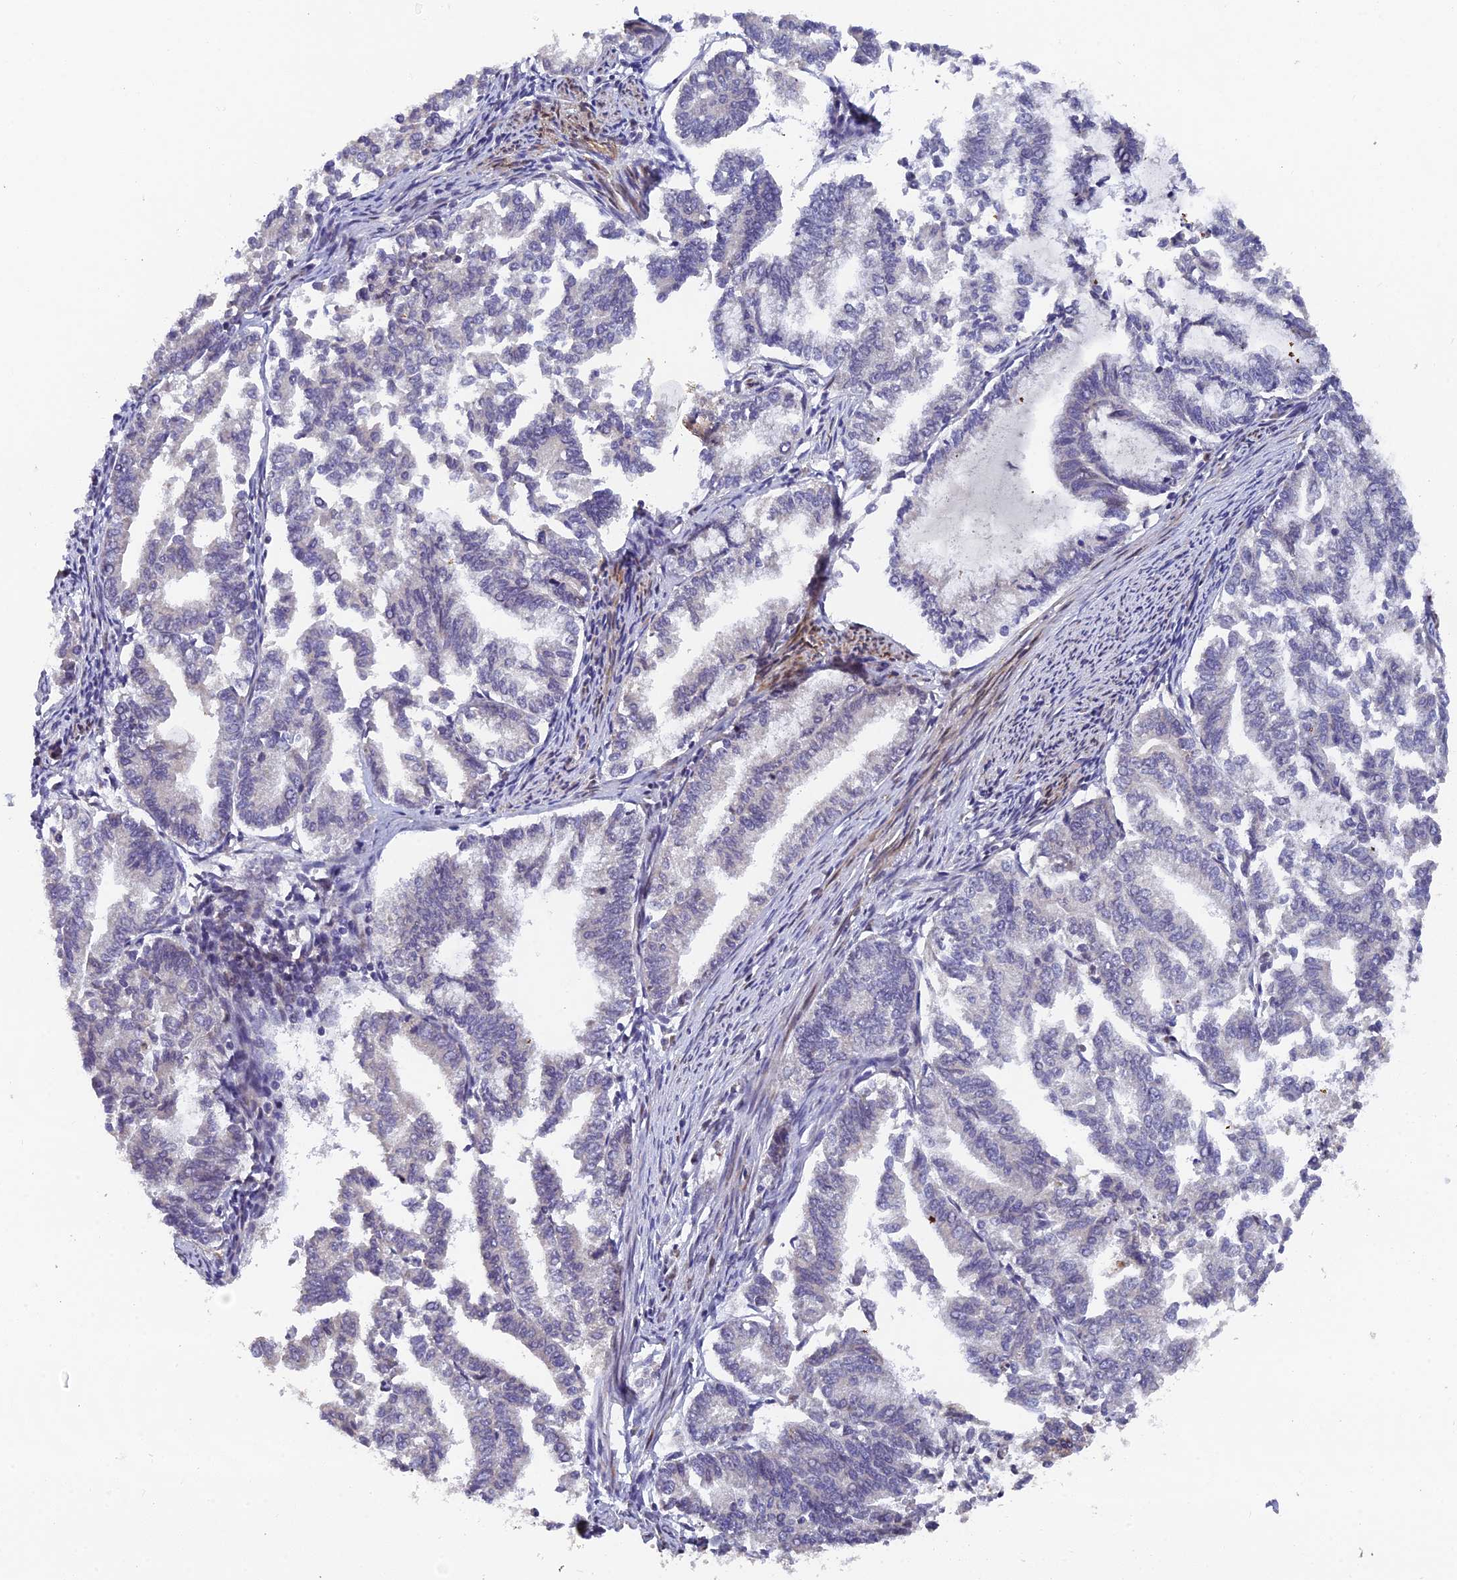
{"staining": {"intensity": "negative", "quantity": "none", "location": "none"}, "tissue": "endometrial cancer", "cell_type": "Tumor cells", "image_type": "cancer", "snomed": [{"axis": "morphology", "description": "Adenocarcinoma, NOS"}, {"axis": "topography", "description": "Endometrium"}], "caption": "A high-resolution micrograph shows immunohistochemistry staining of endometrial cancer (adenocarcinoma), which reveals no significant expression in tumor cells.", "gene": "RAB28", "patient": {"sex": "female", "age": 79}}